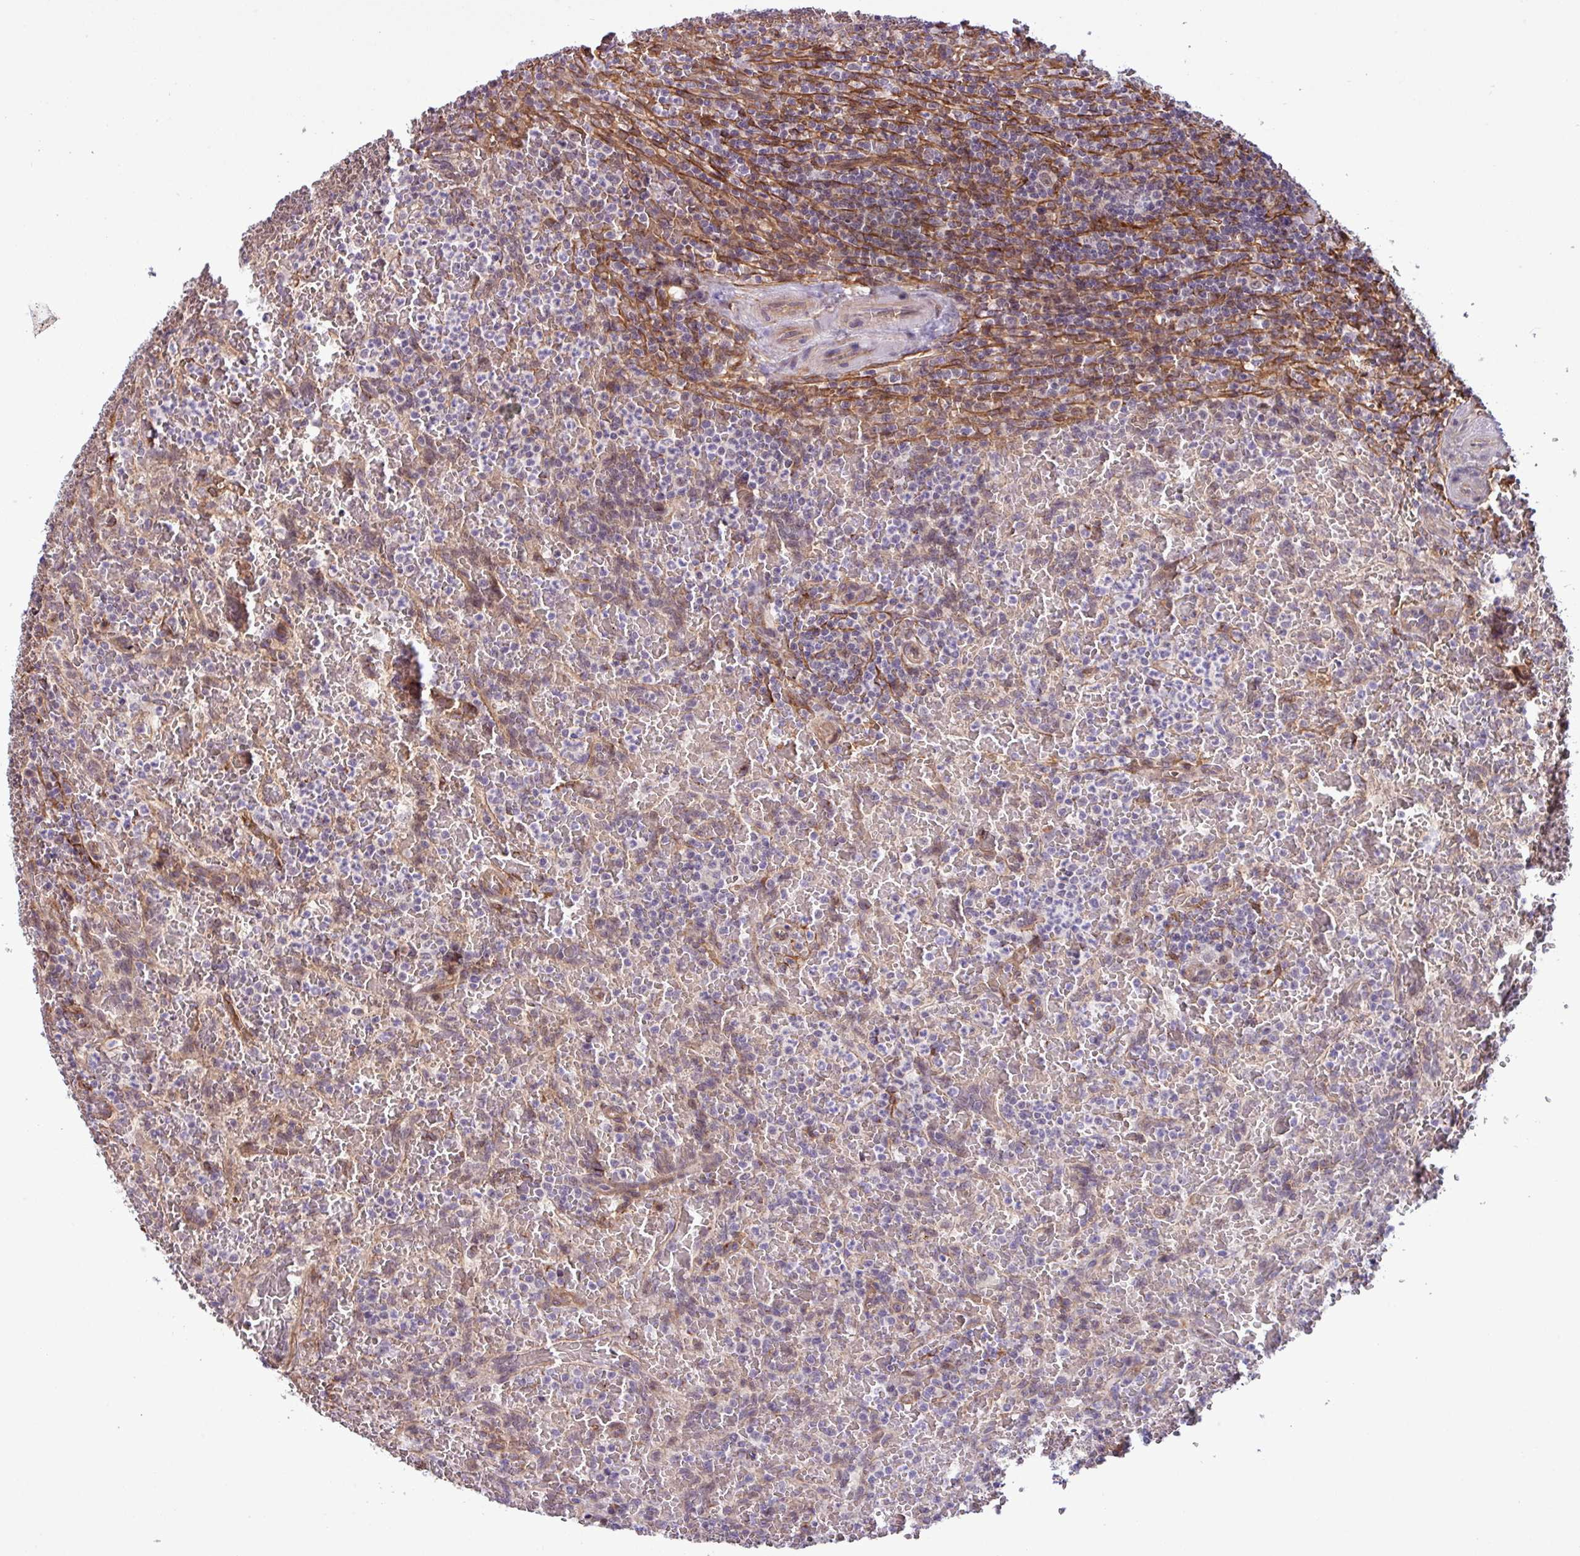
{"staining": {"intensity": "negative", "quantity": "none", "location": "none"}, "tissue": "lymphoma", "cell_type": "Tumor cells", "image_type": "cancer", "snomed": [{"axis": "morphology", "description": "Malignant lymphoma, non-Hodgkin's type, Low grade"}, {"axis": "topography", "description": "Spleen"}], "caption": "An IHC image of low-grade malignant lymphoma, non-Hodgkin's type is shown. There is no staining in tumor cells of low-grade malignant lymphoma, non-Hodgkin's type.", "gene": "C7orf50", "patient": {"sex": "female", "age": 64}}